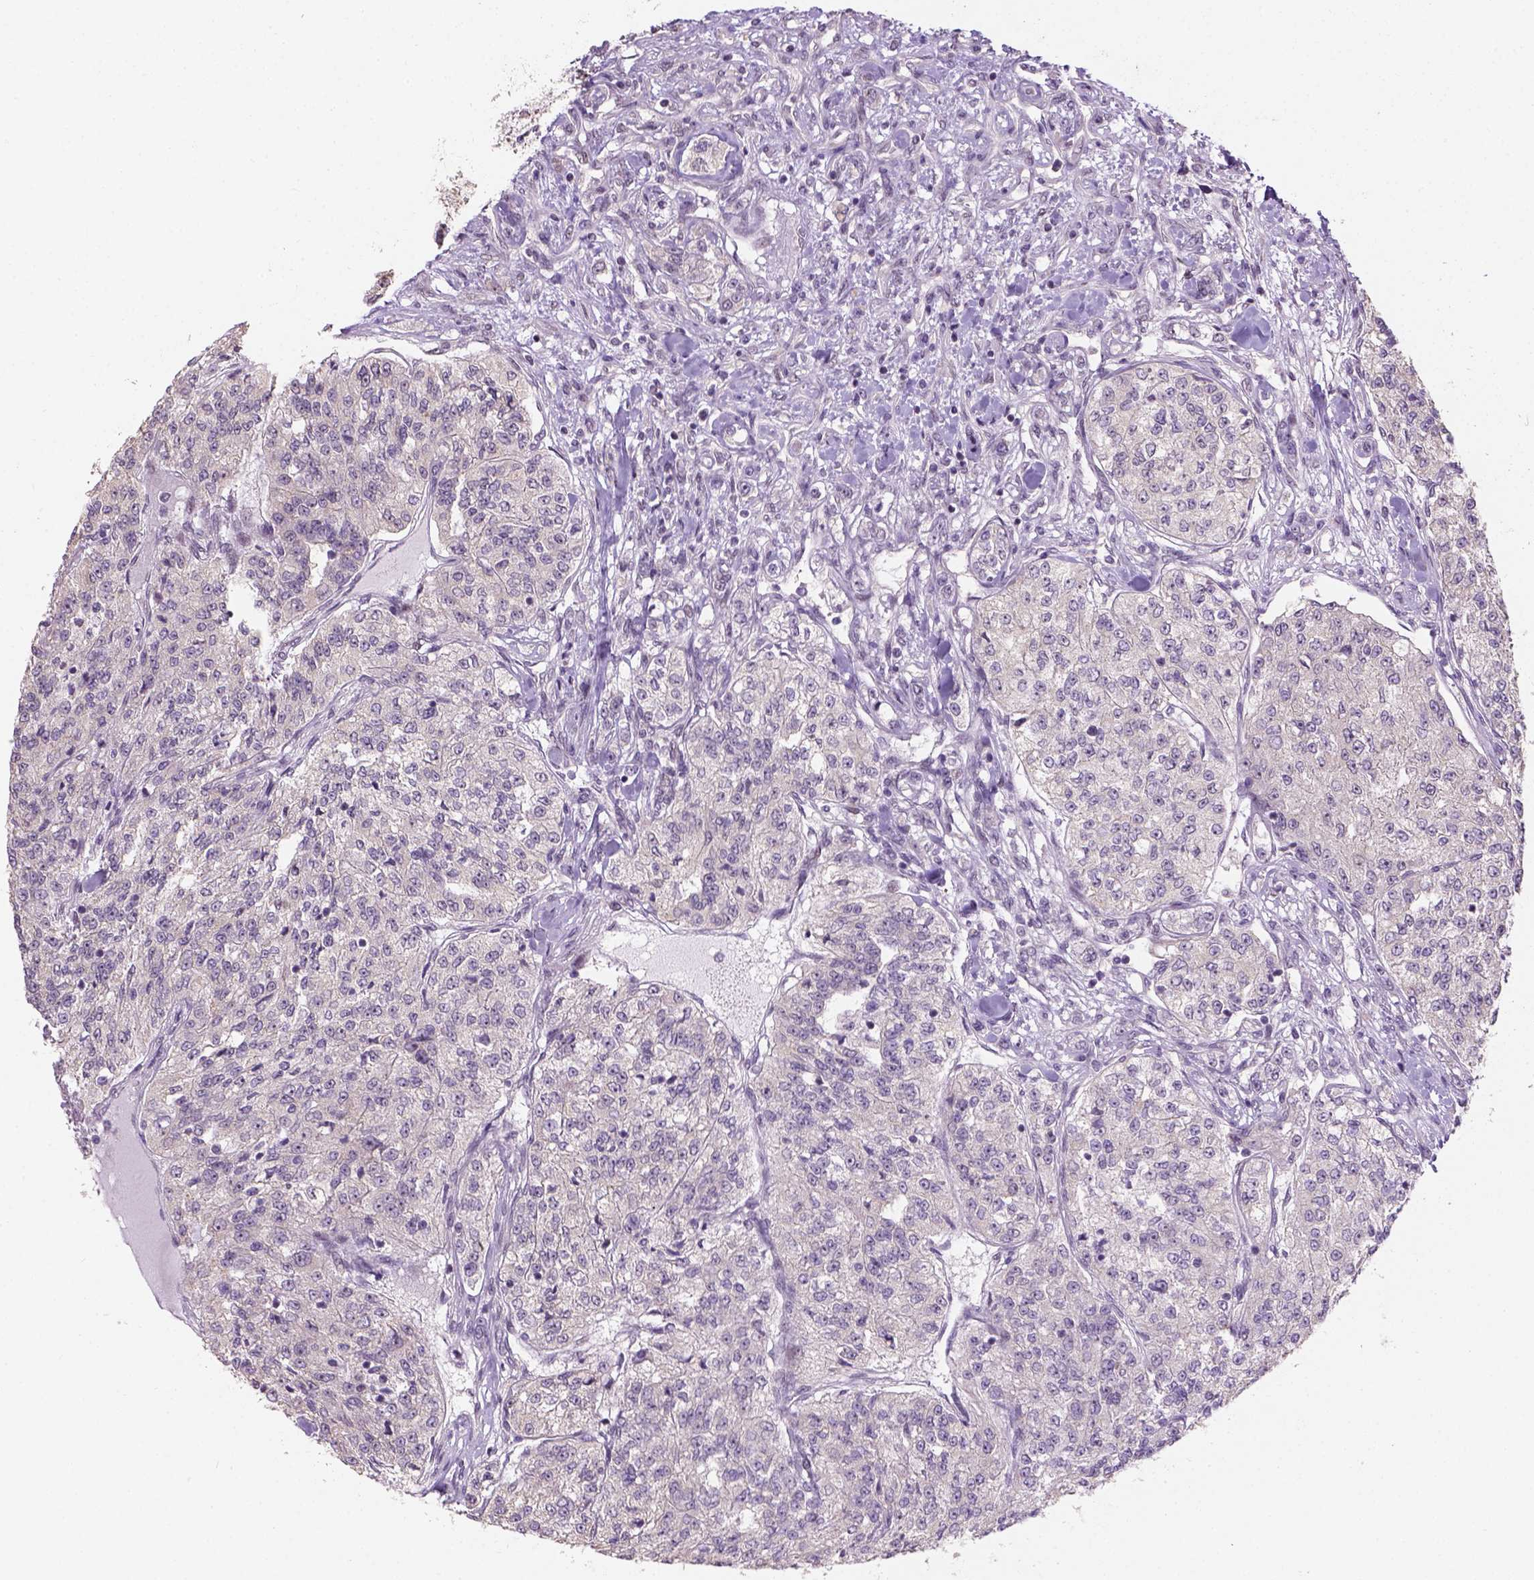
{"staining": {"intensity": "negative", "quantity": "none", "location": "none"}, "tissue": "renal cancer", "cell_type": "Tumor cells", "image_type": "cancer", "snomed": [{"axis": "morphology", "description": "Adenocarcinoma, NOS"}, {"axis": "topography", "description": "Kidney"}], "caption": "A histopathology image of renal cancer stained for a protein shows no brown staining in tumor cells.", "gene": "DDX50", "patient": {"sex": "female", "age": 63}}